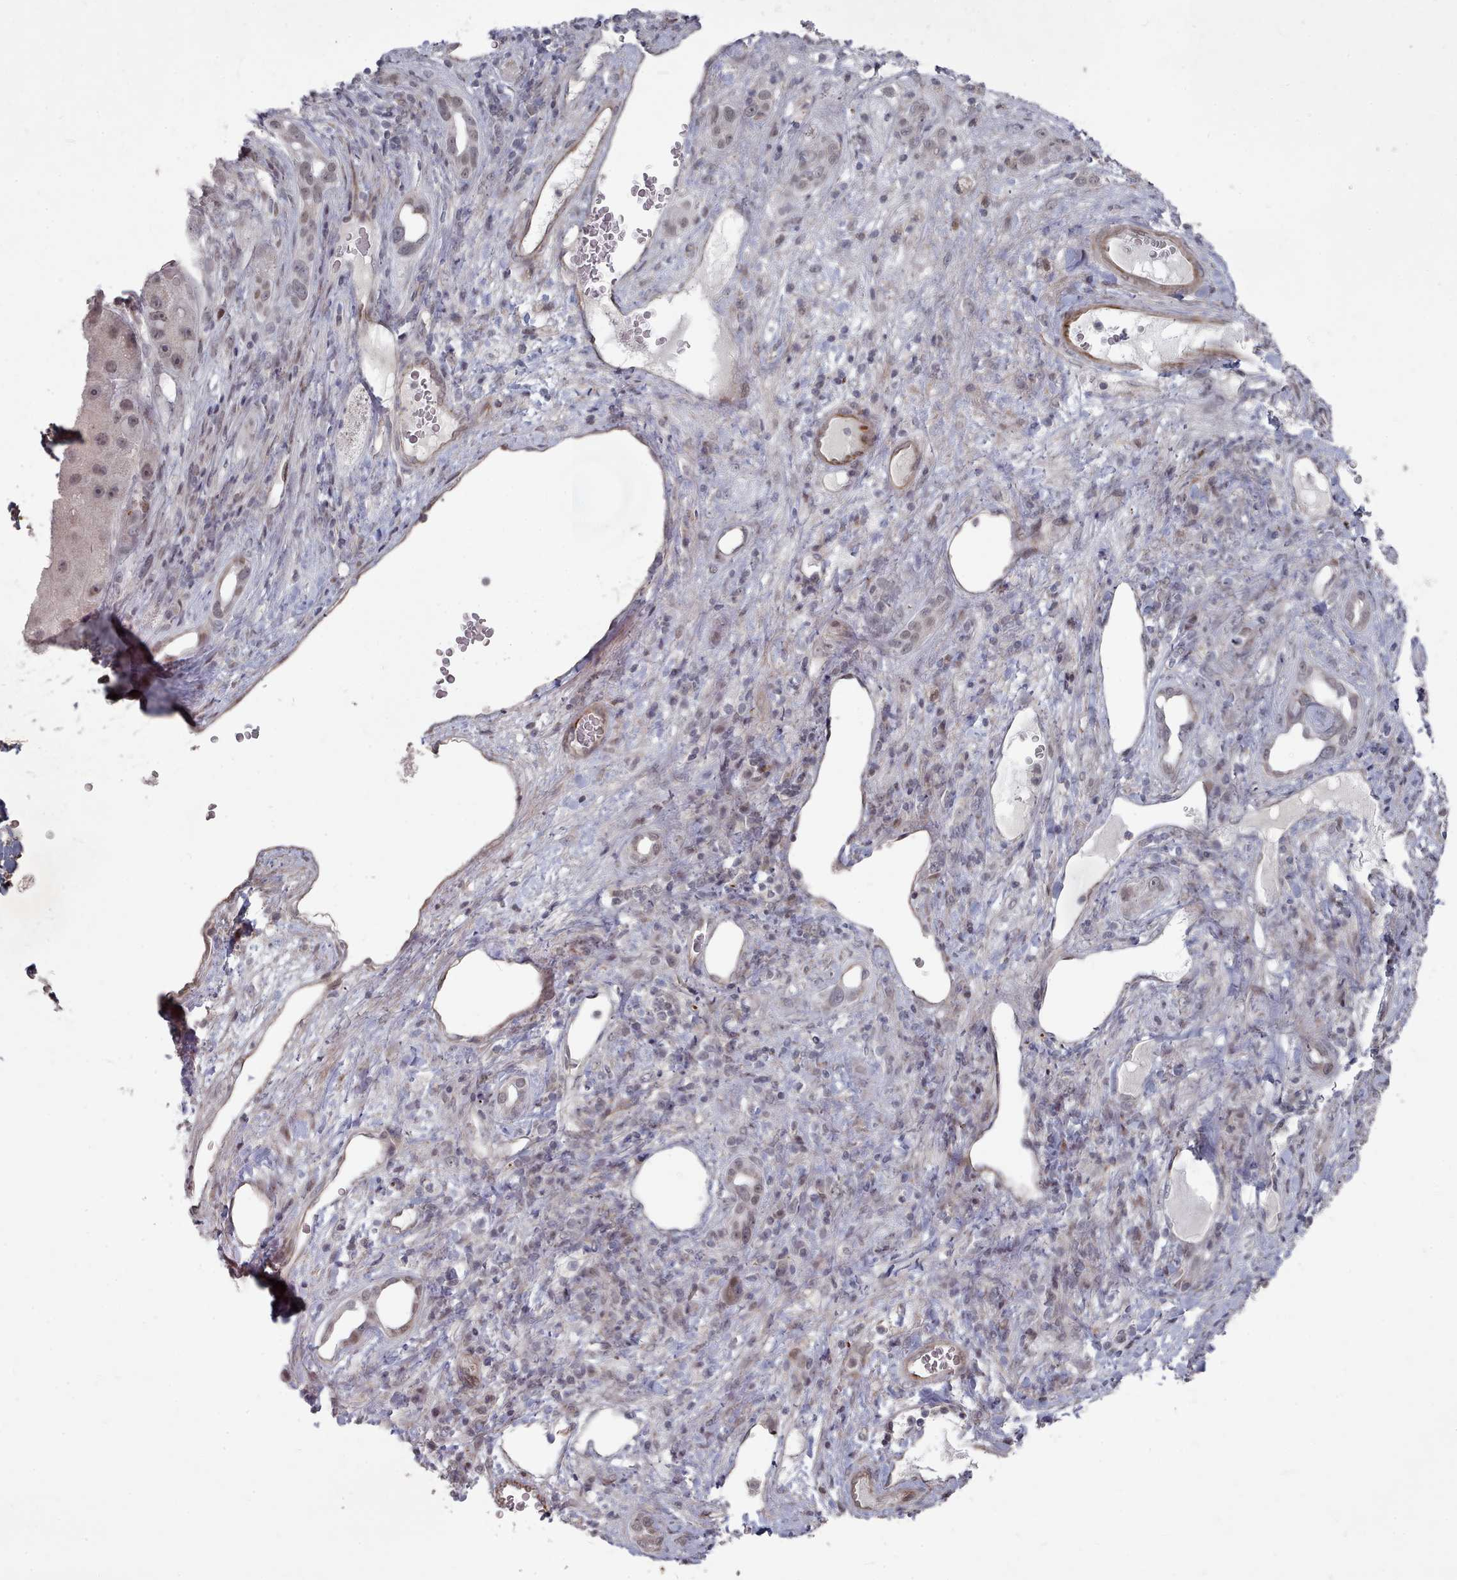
{"staining": {"intensity": "weak", "quantity": "<25%", "location": "nuclear"}, "tissue": "liver cancer", "cell_type": "Tumor cells", "image_type": "cancer", "snomed": [{"axis": "morphology", "description": "Carcinoma, Hepatocellular, NOS"}, {"axis": "topography", "description": "Liver"}], "caption": "High power microscopy image of an IHC photomicrograph of liver cancer (hepatocellular carcinoma), revealing no significant positivity in tumor cells.", "gene": "CPSF4", "patient": {"sex": "female", "age": 73}}